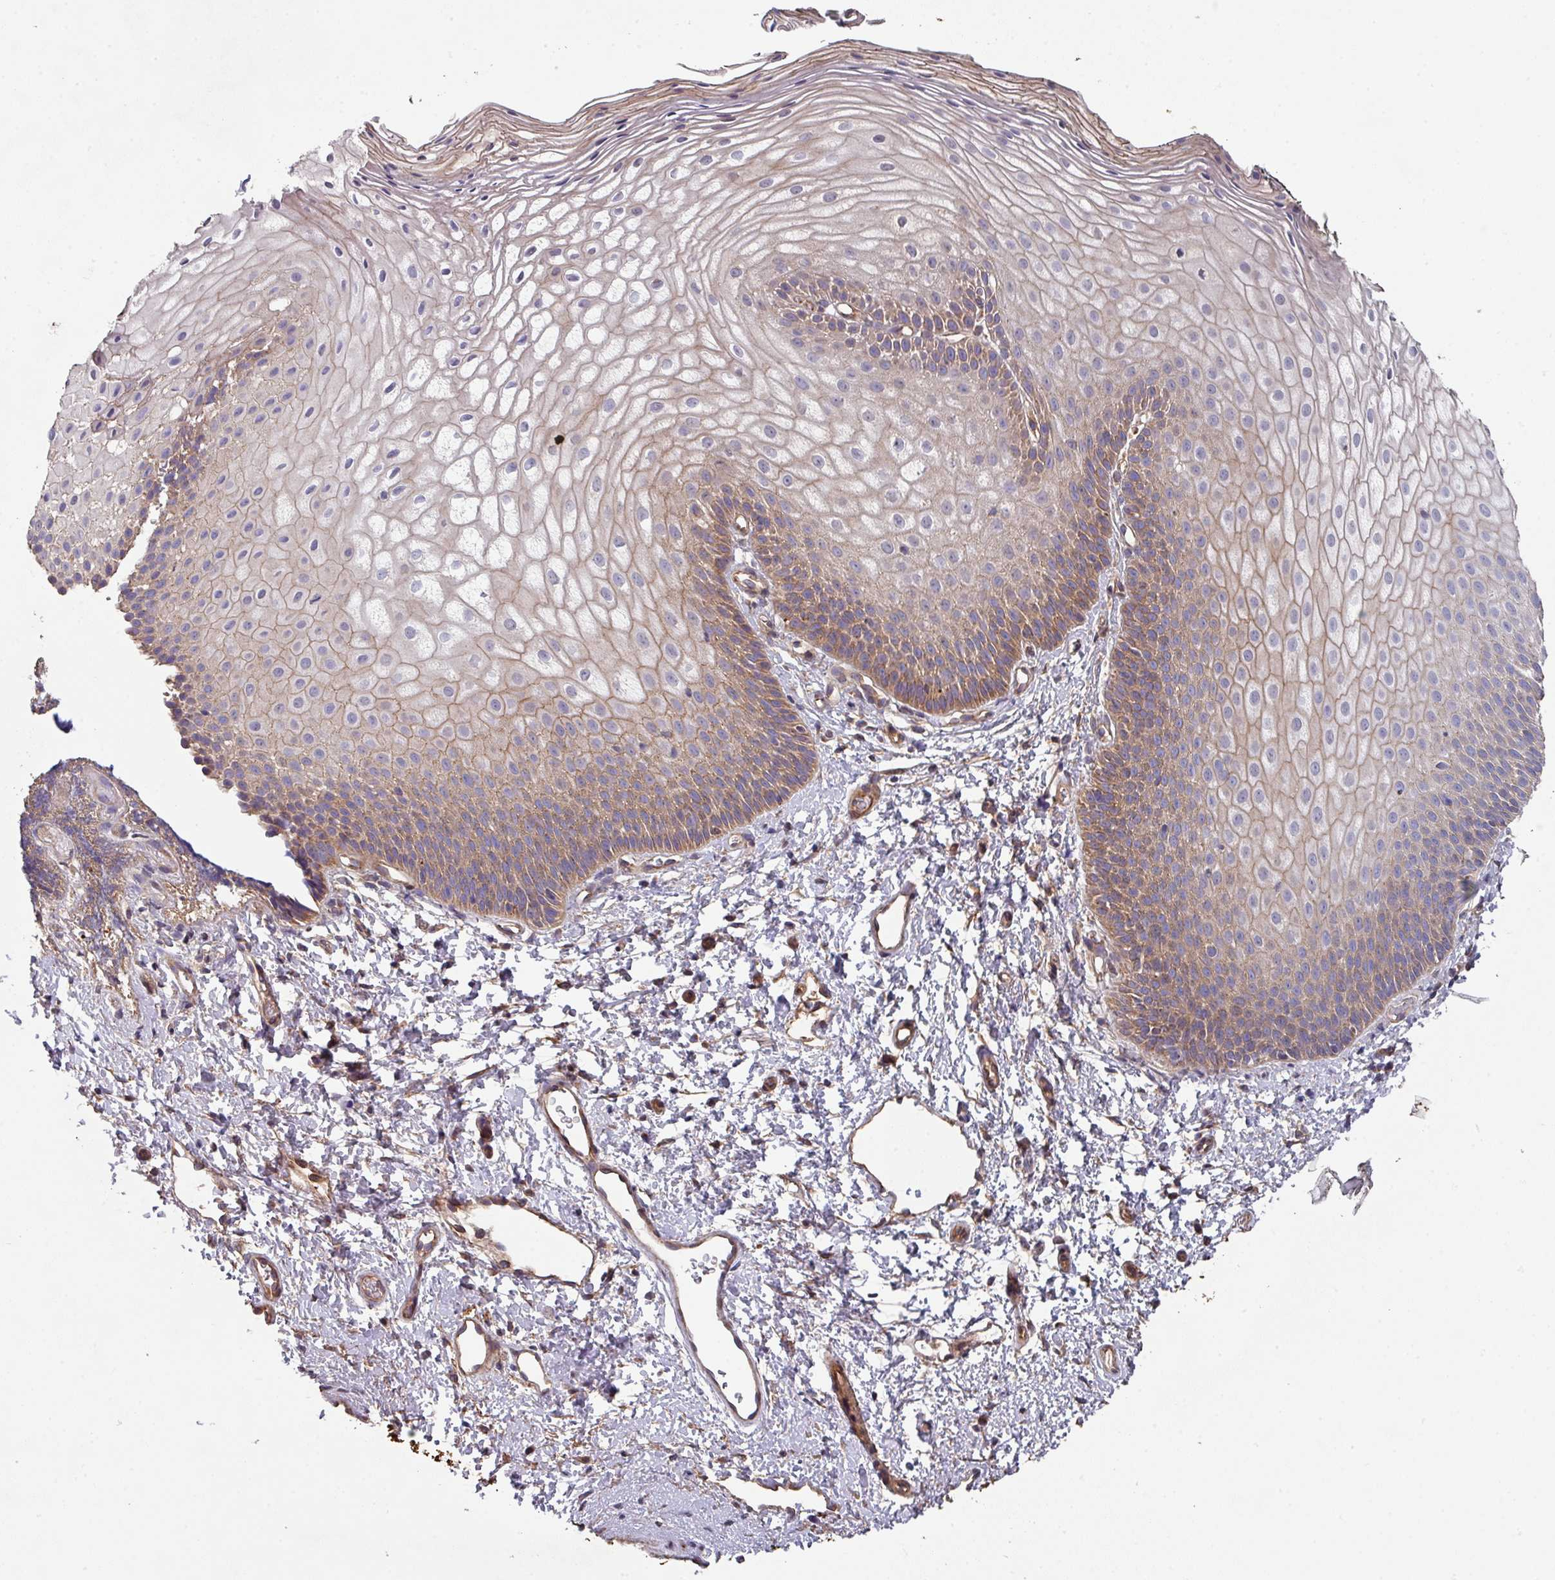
{"staining": {"intensity": "moderate", "quantity": "25%-75%", "location": "cytoplasmic/membranous"}, "tissue": "skin", "cell_type": "Epidermal cells", "image_type": "normal", "snomed": [{"axis": "morphology", "description": "Normal tissue, NOS"}, {"axis": "topography", "description": "Anal"}], "caption": "Immunohistochemistry (IHC) photomicrograph of benign skin stained for a protein (brown), which shows medium levels of moderate cytoplasmic/membranous staining in about 25%-75% of epidermal cells.", "gene": "DCAF12L1", "patient": {"sex": "female", "age": 40}}